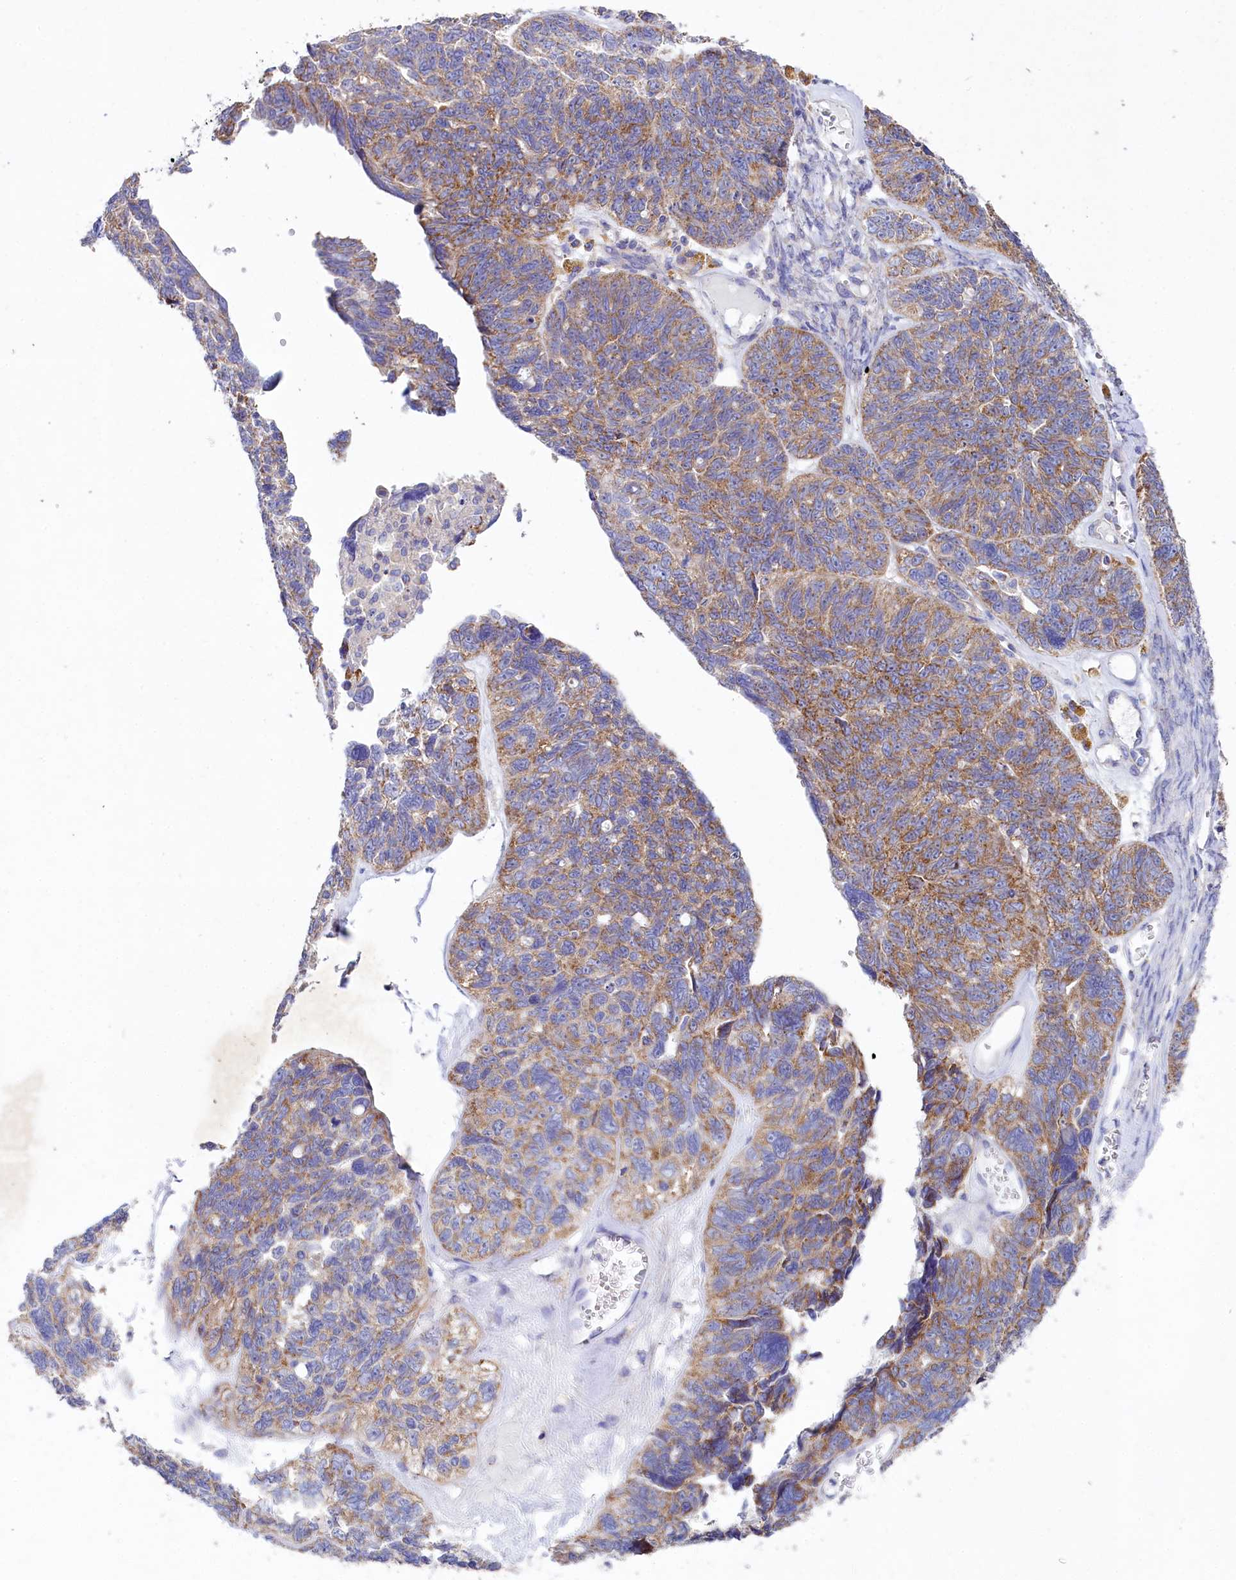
{"staining": {"intensity": "moderate", "quantity": ">75%", "location": "cytoplasmic/membranous"}, "tissue": "ovarian cancer", "cell_type": "Tumor cells", "image_type": "cancer", "snomed": [{"axis": "morphology", "description": "Cystadenocarcinoma, serous, NOS"}, {"axis": "topography", "description": "Ovary"}], "caption": "DAB (3,3'-diaminobenzidine) immunohistochemical staining of human ovarian cancer (serous cystadenocarcinoma) demonstrates moderate cytoplasmic/membranous protein staining in approximately >75% of tumor cells. Nuclei are stained in blue.", "gene": "VPS26B", "patient": {"sex": "female", "age": 79}}